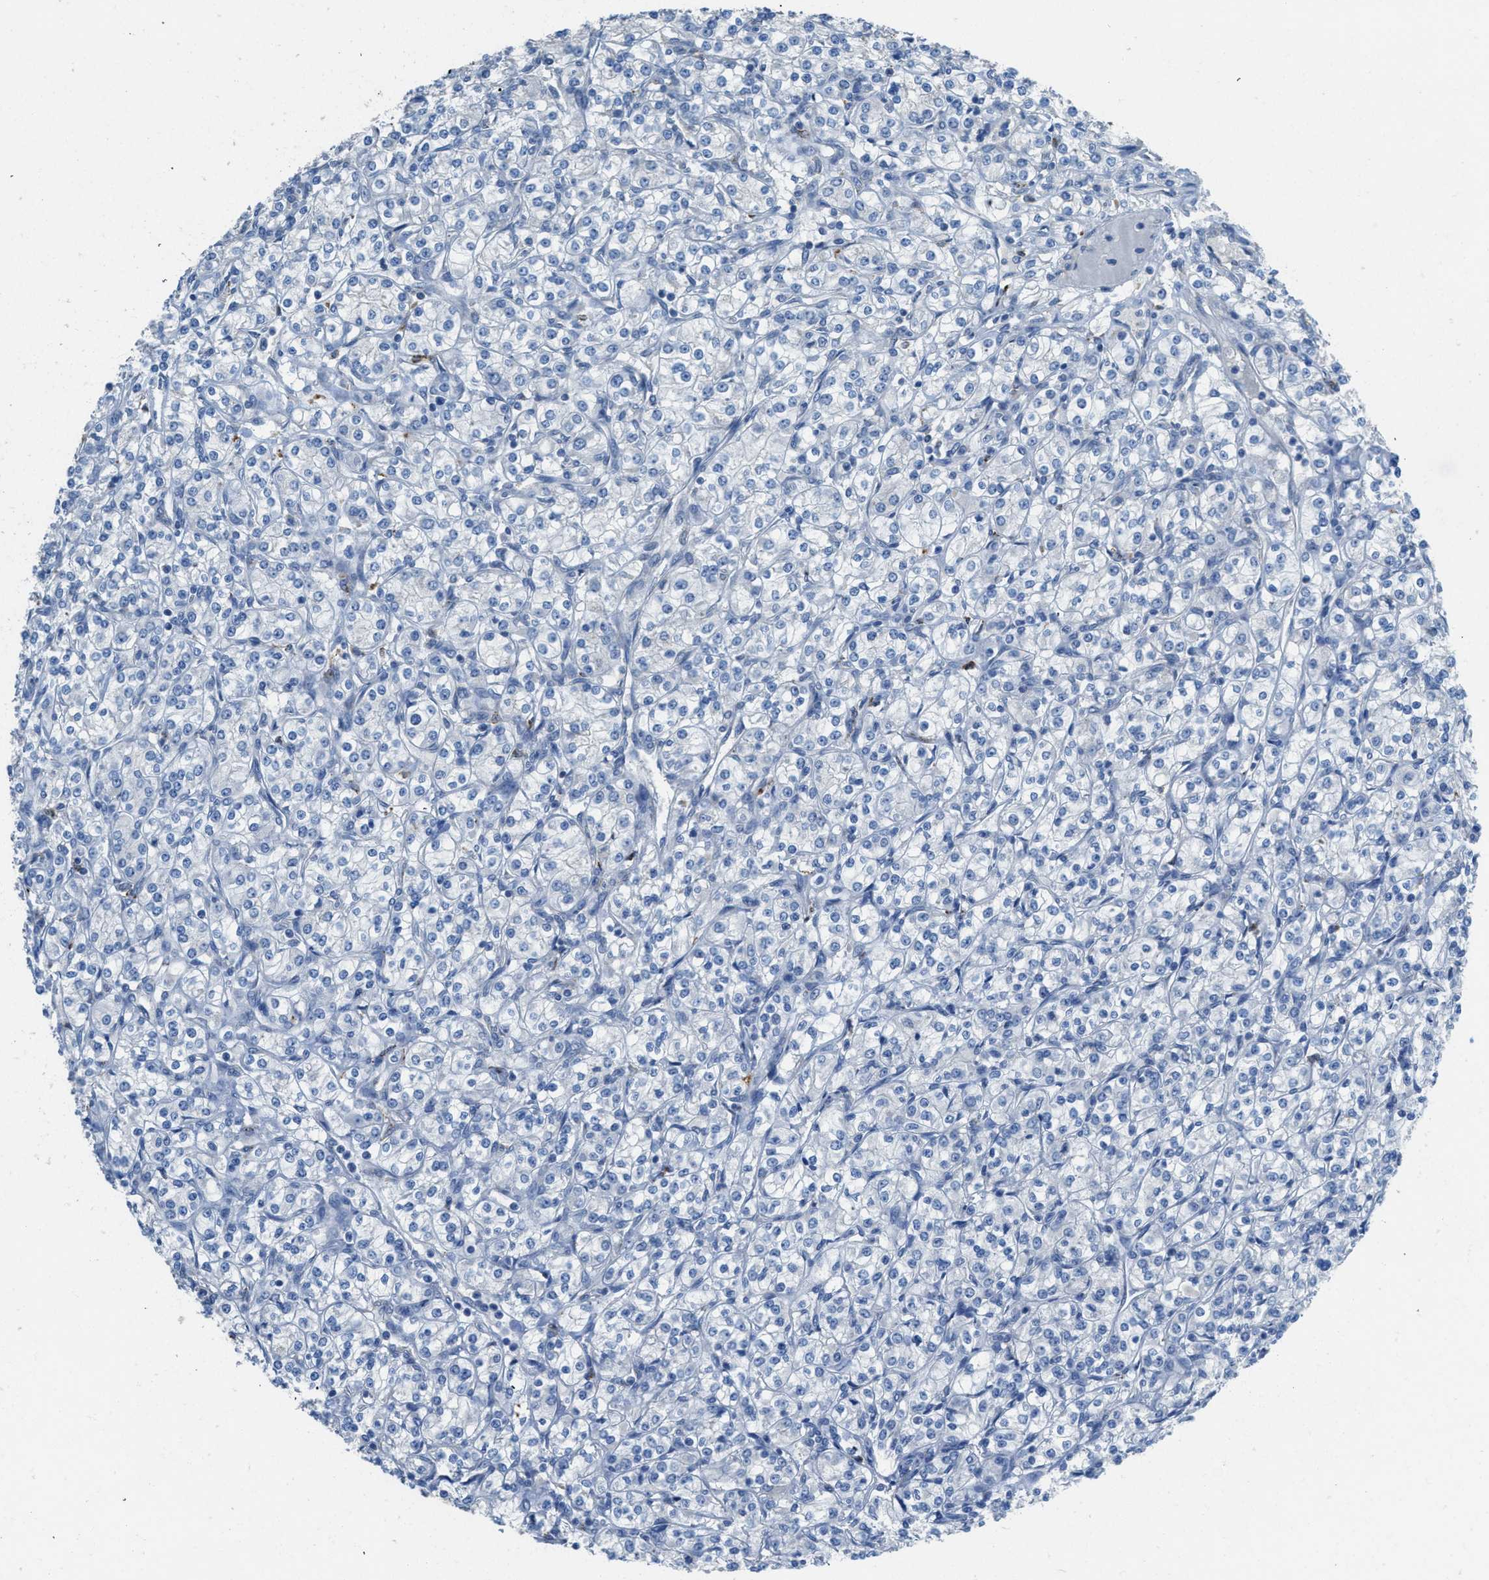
{"staining": {"intensity": "negative", "quantity": "none", "location": "none"}, "tissue": "renal cancer", "cell_type": "Tumor cells", "image_type": "cancer", "snomed": [{"axis": "morphology", "description": "Adenocarcinoma, NOS"}, {"axis": "topography", "description": "Kidney"}], "caption": "This micrograph is of renal cancer stained with immunohistochemistry to label a protein in brown with the nuclei are counter-stained blue. There is no expression in tumor cells.", "gene": "TIMD4", "patient": {"sex": "male", "age": 77}}